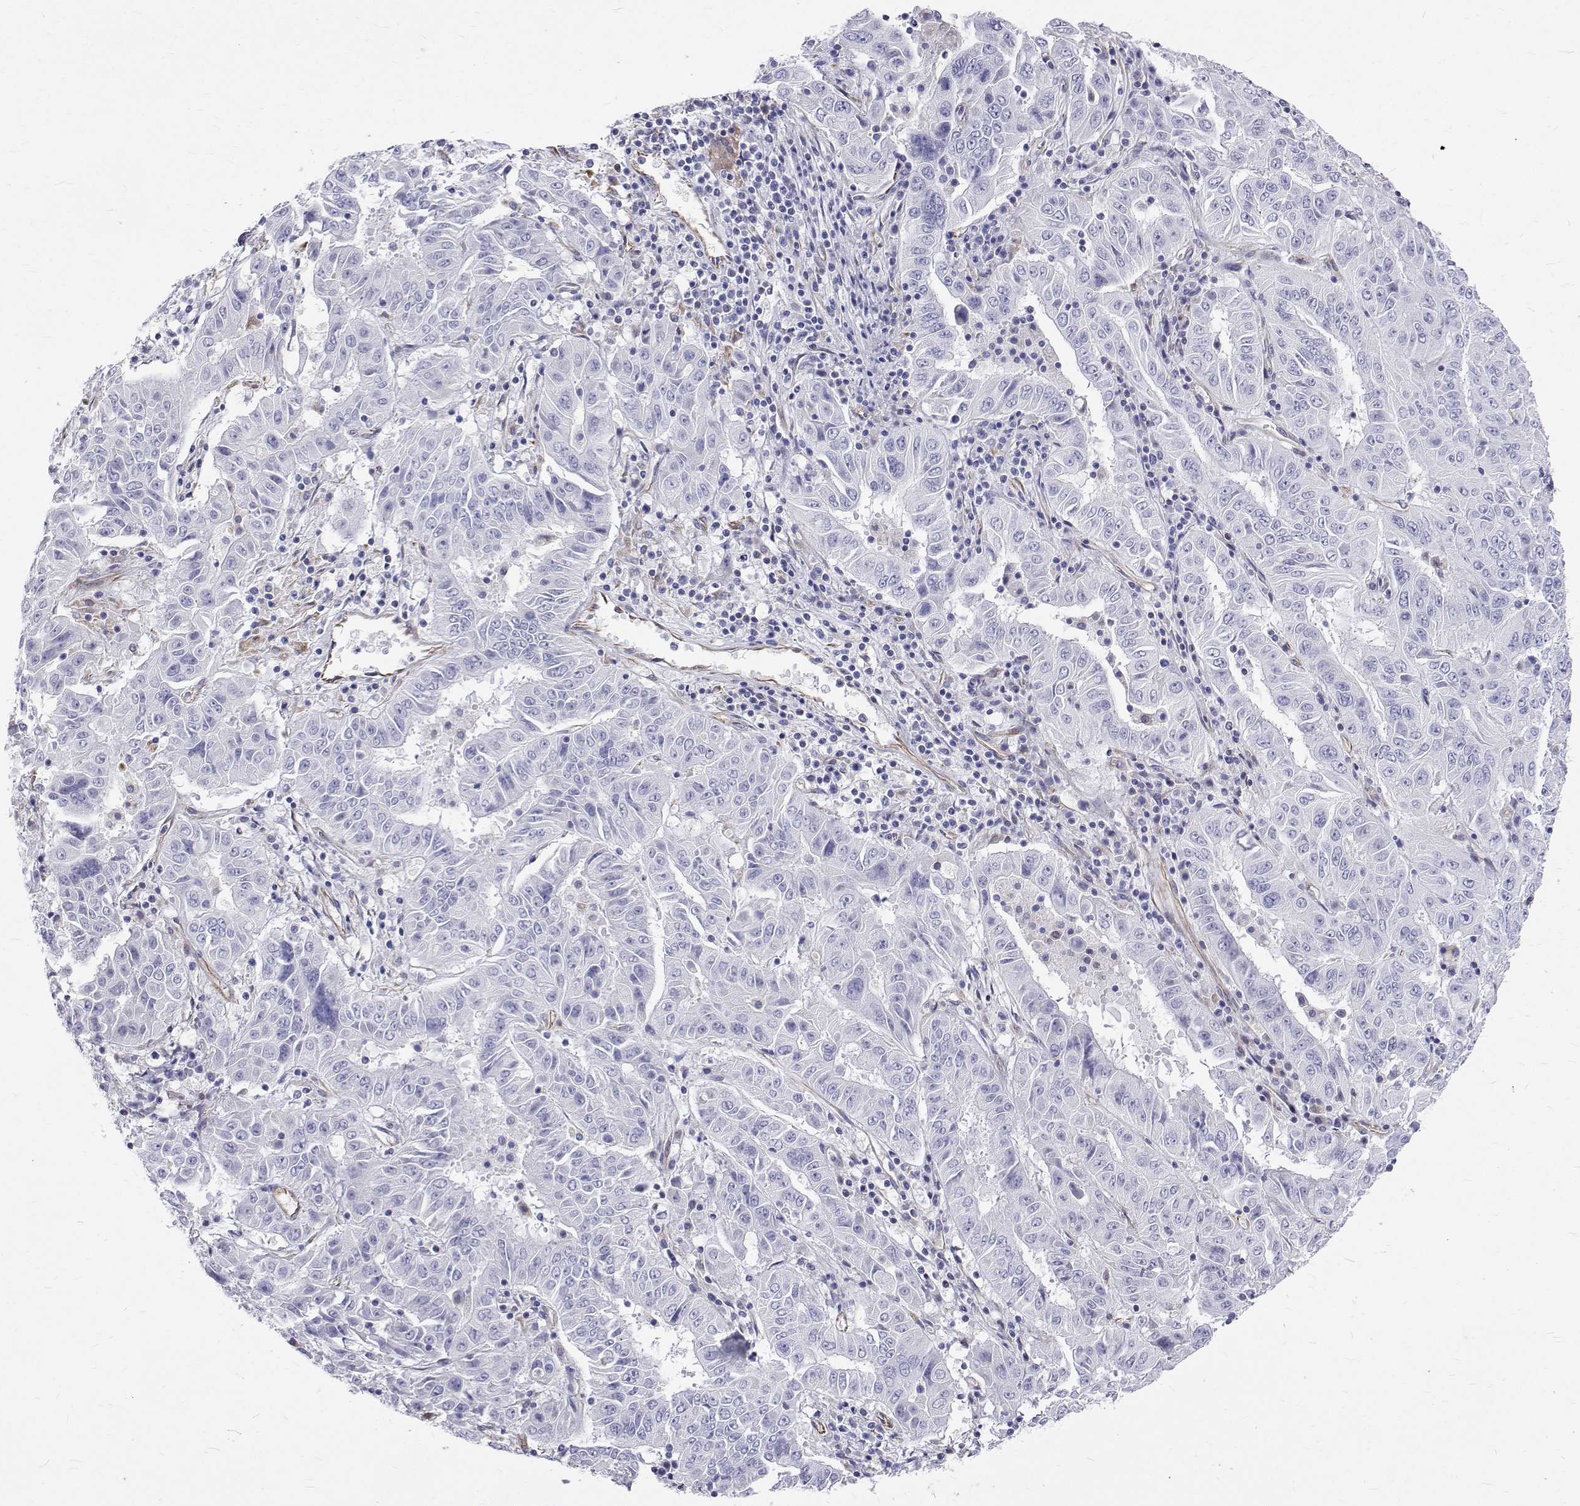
{"staining": {"intensity": "negative", "quantity": "none", "location": "none"}, "tissue": "pancreatic cancer", "cell_type": "Tumor cells", "image_type": "cancer", "snomed": [{"axis": "morphology", "description": "Adenocarcinoma, NOS"}, {"axis": "topography", "description": "Pancreas"}], "caption": "IHC histopathology image of neoplastic tissue: human pancreatic cancer stained with DAB (3,3'-diaminobenzidine) shows no significant protein positivity in tumor cells.", "gene": "OPRPN", "patient": {"sex": "male", "age": 63}}